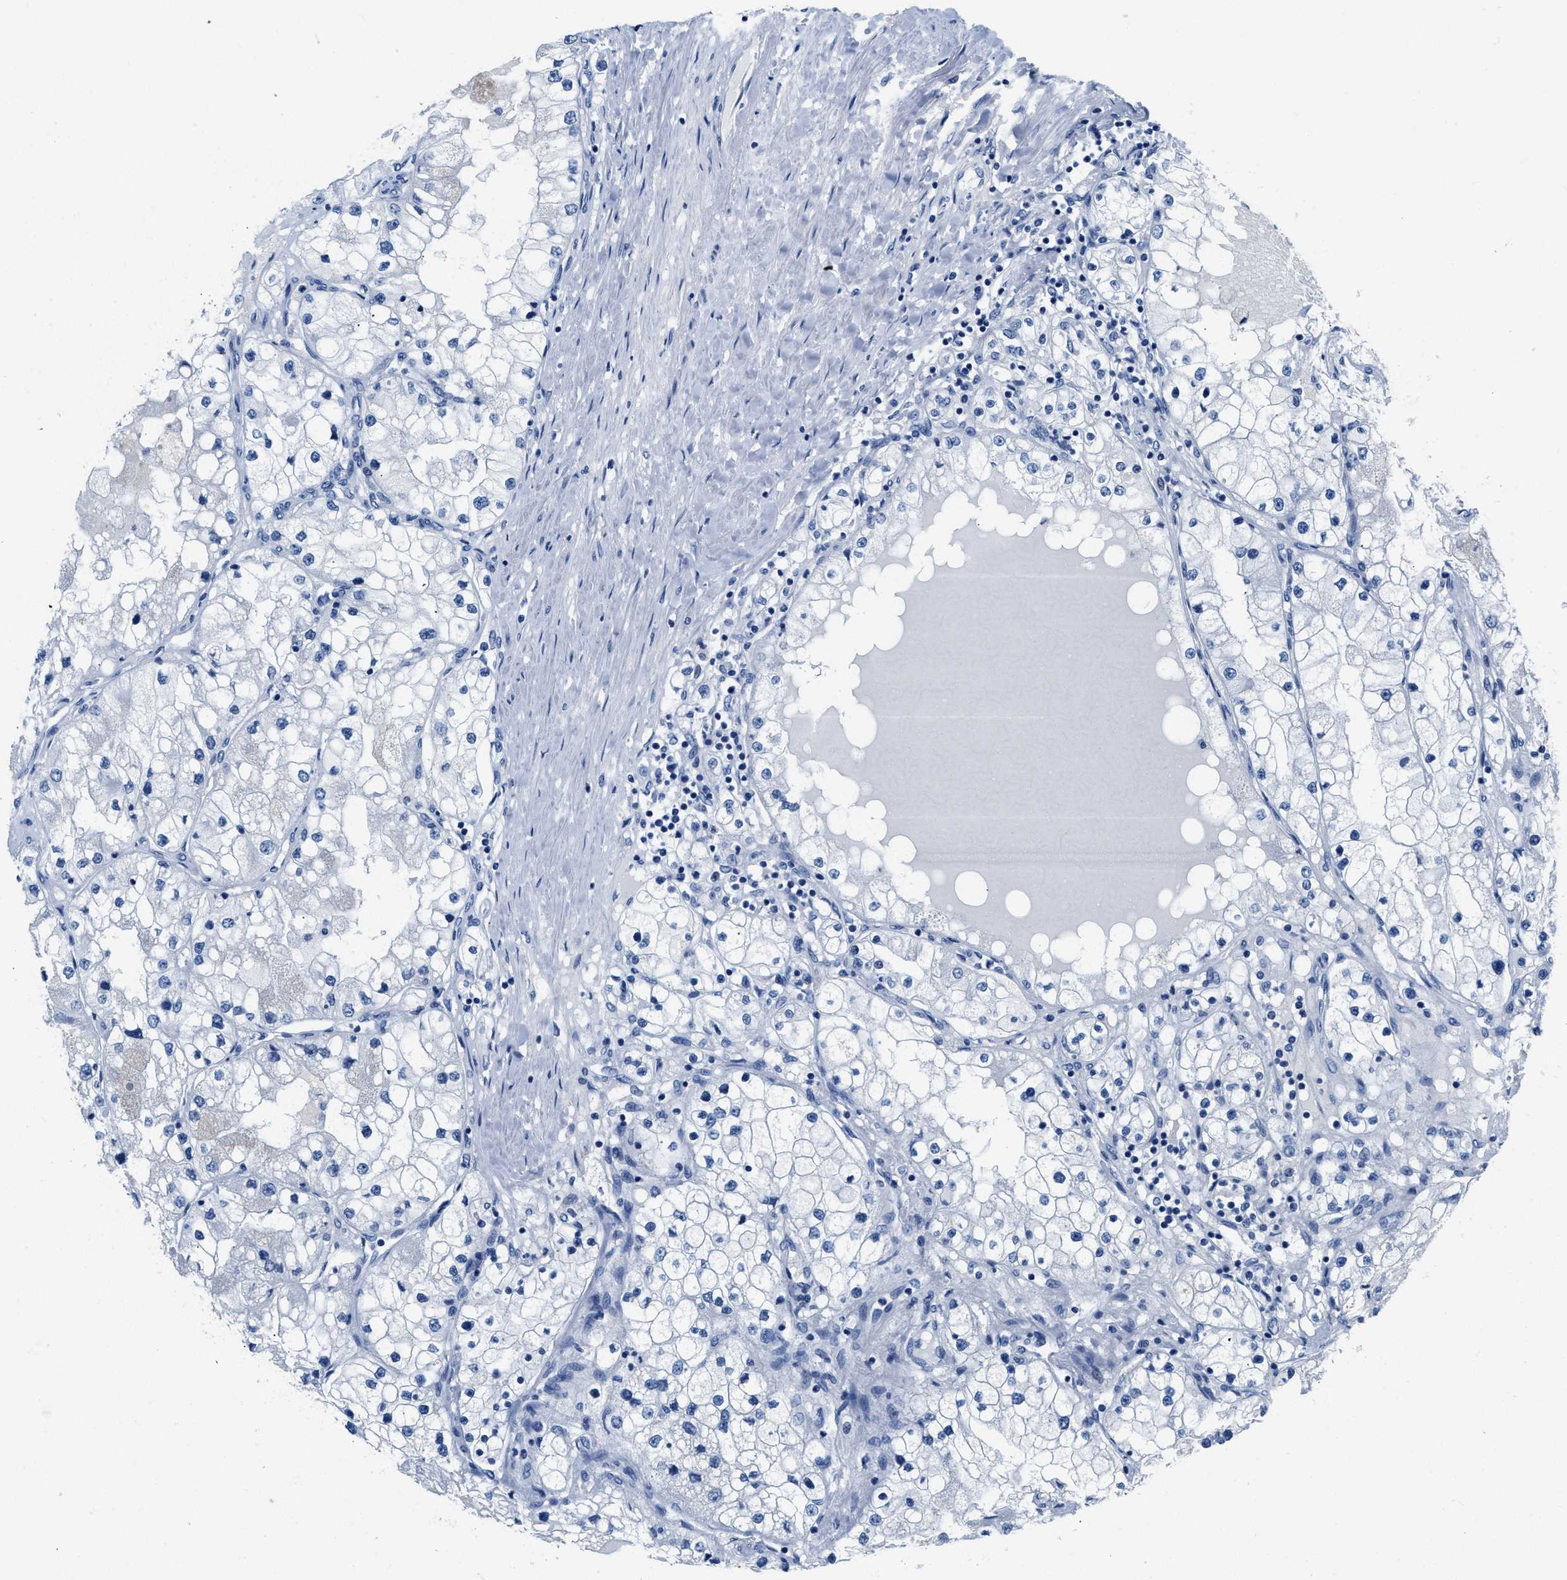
{"staining": {"intensity": "negative", "quantity": "none", "location": "none"}, "tissue": "renal cancer", "cell_type": "Tumor cells", "image_type": "cancer", "snomed": [{"axis": "morphology", "description": "Adenocarcinoma, NOS"}, {"axis": "topography", "description": "Kidney"}], "caption": "DAB (3,3'-diaminobenzidine) immunohistochemical staining of renal cancer exhibits no significant expression in tumor cells.", "gene": "NFATC2", "patient": {"sex": "male", "age": 68}}